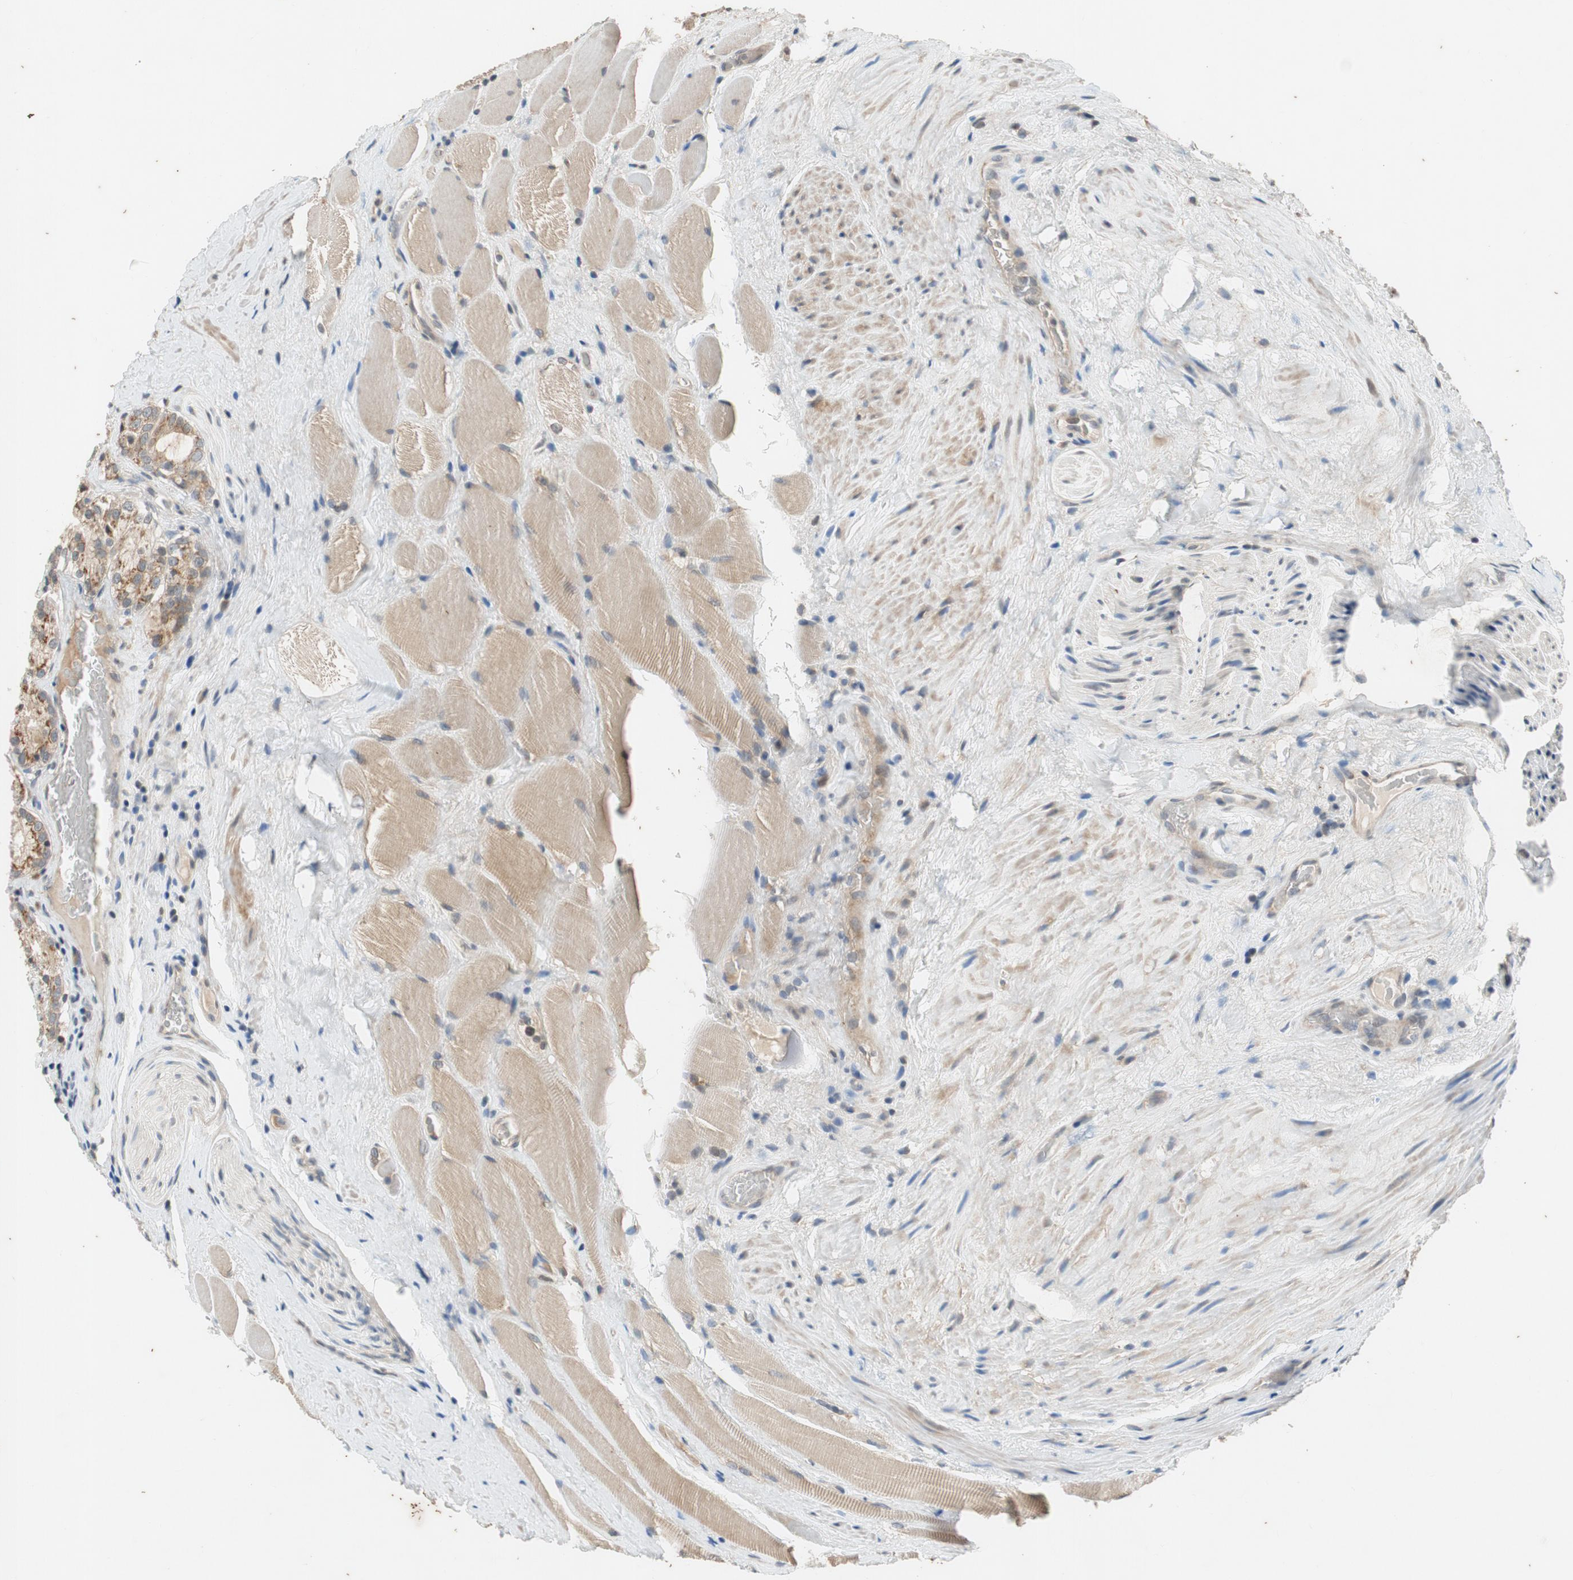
{"staining": {"intensity": "weak", "quantity": ">75%", "location": "cytoplasmic/membranous"}, "tissue": "prostate cancer", "cell_type": "Tumor cells", "image_type": "cancer", "snomed": [{"axis": "morphology", "description": "Adenocarcinoma, High grade"}, {"axis": "topography", "description": "Prostate"}], "caption": "Prostate cancer stained for a protein (brown) demonstrates weak cytoplasmic/membranous positive staining in approximately >75% of tumor cells.", "gene": "ATP2C1", "patient": {"sex": "male", "age": 73}}